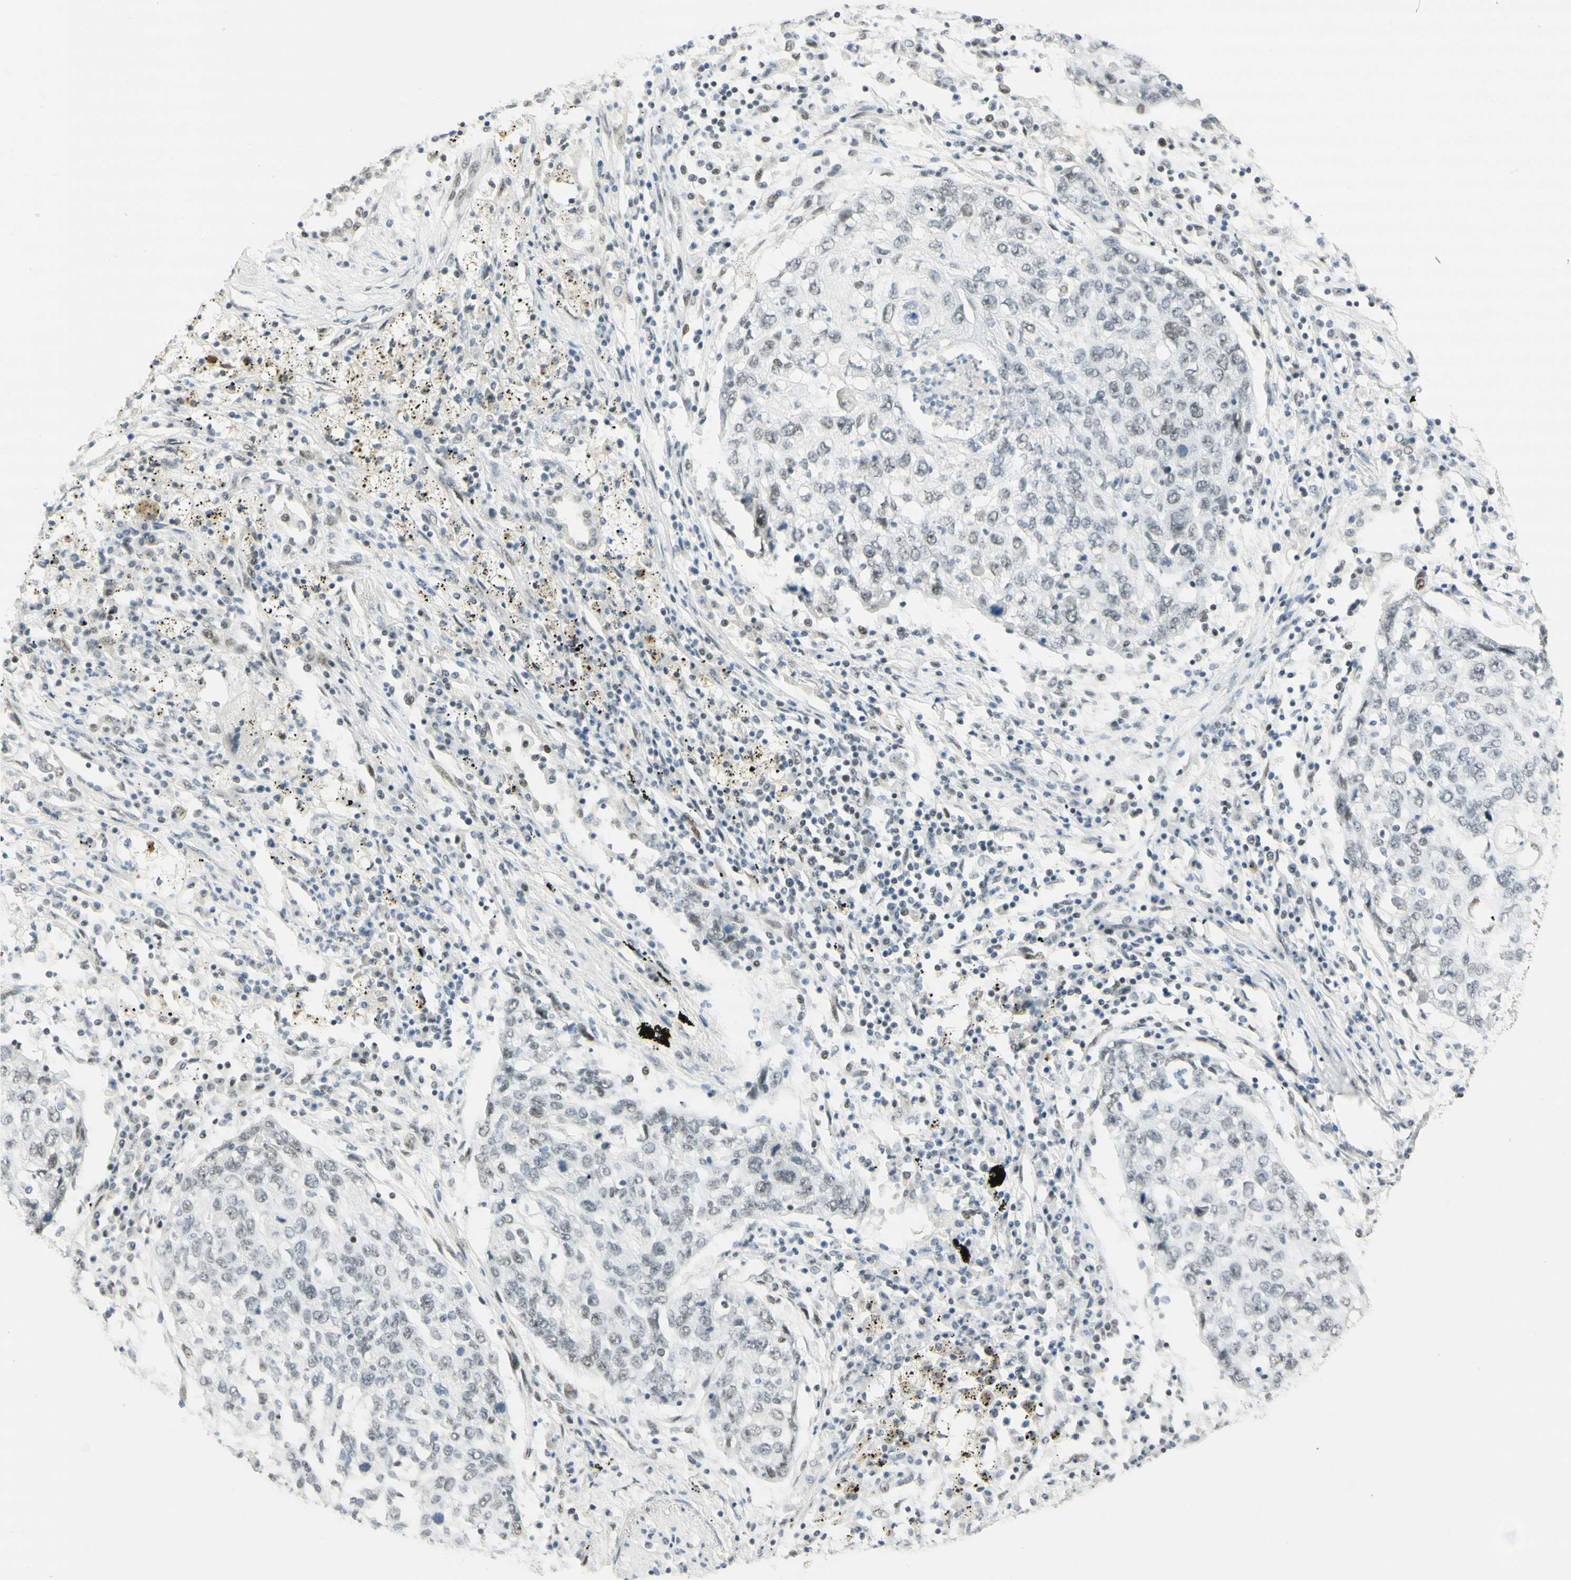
{"staining": {"intensity": "weak", "quantity": "25%-75%", "location": "nuclear"}, "tissue": "lung cancer", "cell_type": "Tumor cells", "image_type": "cancer", "snomed": [{"axis": "morphology", "description": "Squamous cell carcinoma, NOS"}, {"axis": "topography", "description": "Lung"}], "caption": "Weak nuclear staining for a protein is present in about 25%-75% of tumor cells of lung squamous cell carcinoma using immunohistochemistry.", "gene": "PMS2", "patient": {"sex": "female", "age": 63}}